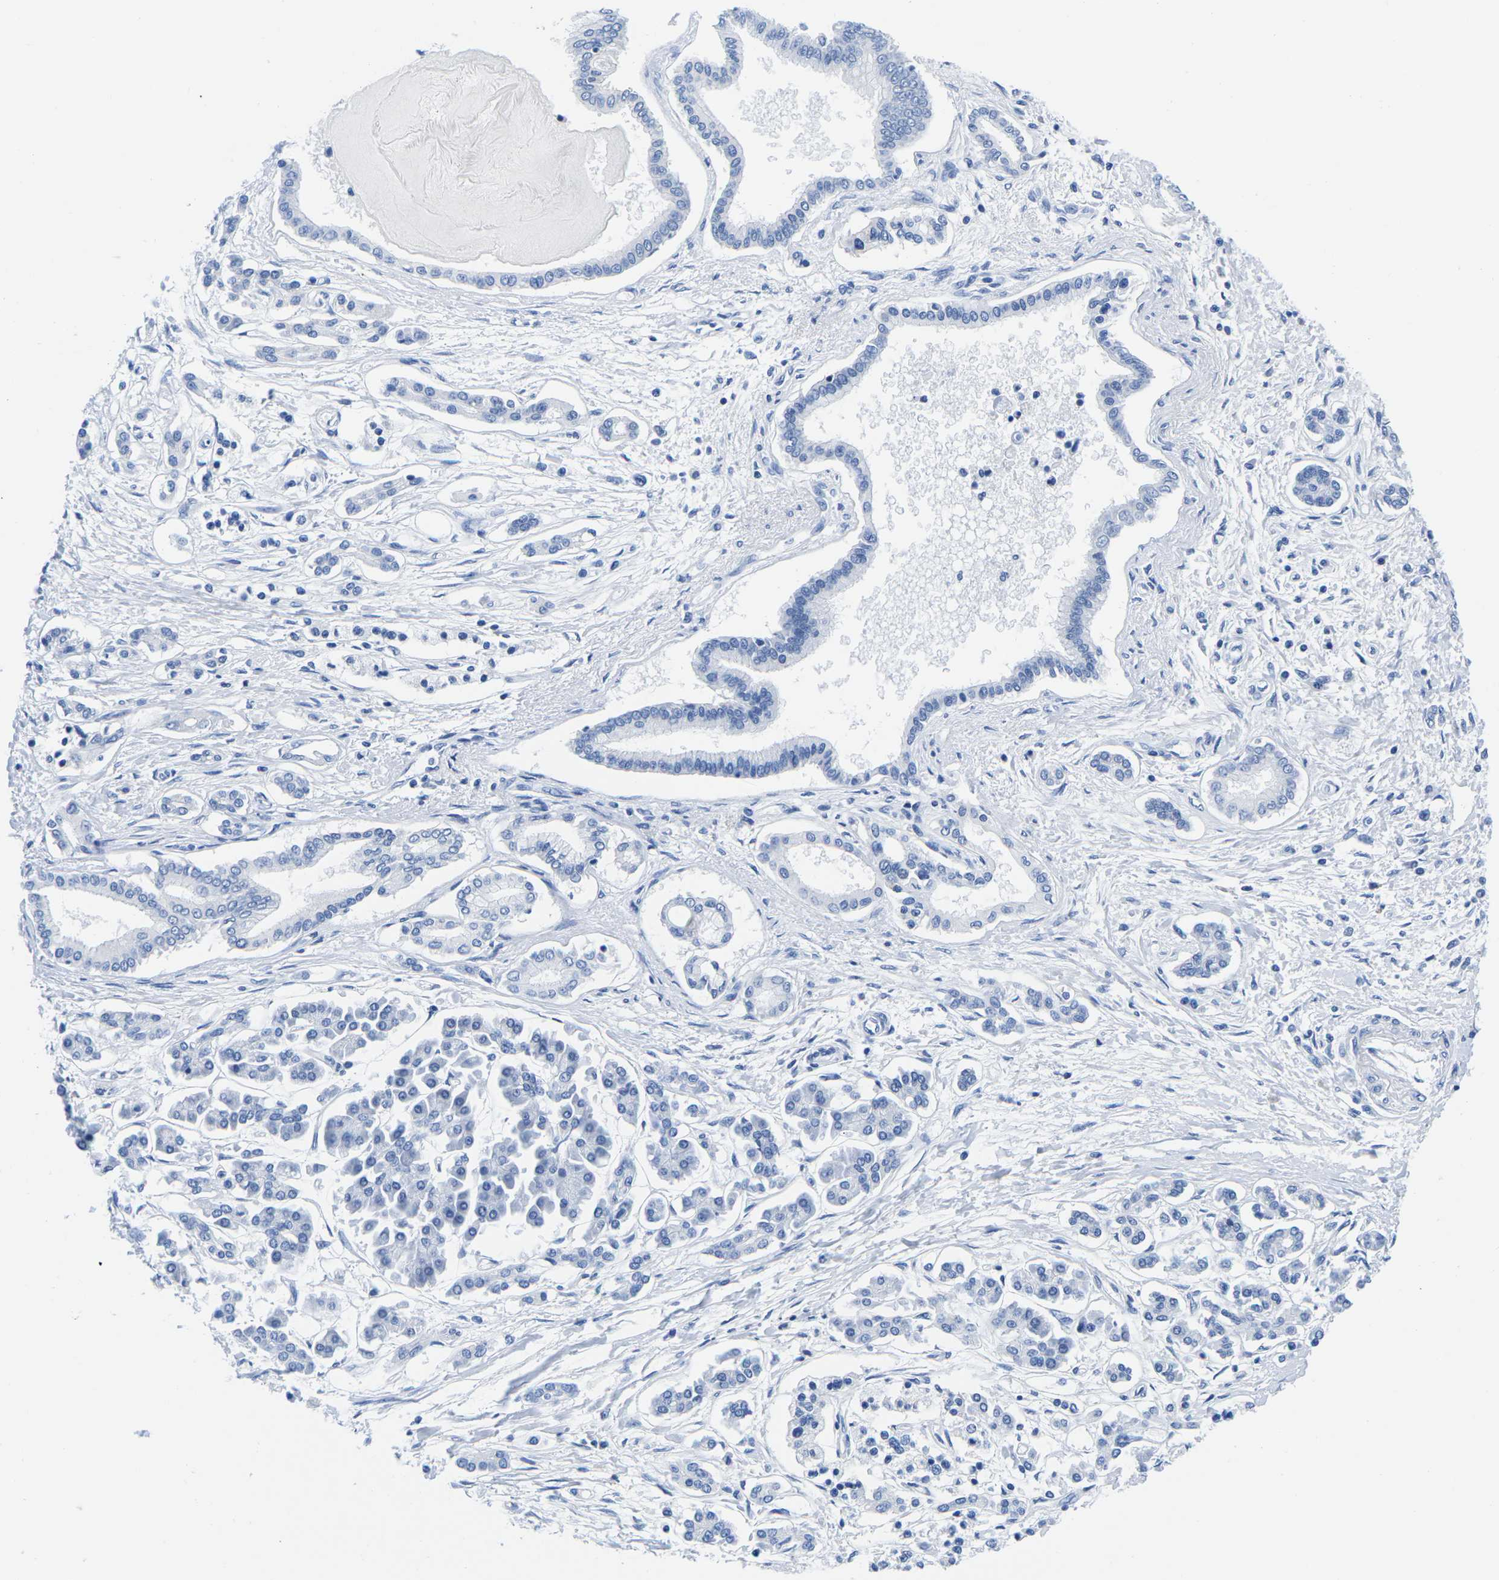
{"staining": {"intensity": "negative", "quantity": "none", "location": "none"}, "tissue": "pancreatic cancer", "cell_type": "Tumor cells", "image_type": "cancer", "snomed": [{"axis": "morphology", "description": "Adenocarcinoma, NOS"}, {"axis": "topography", "description": "Pancreas"}], "caption": "Protein analysis of adenocarcinoma (pancreatic) displays no significant expression in tumor cells.", "gene": "CYP1A2", "patient": {"sex": "male", "age": 56}}